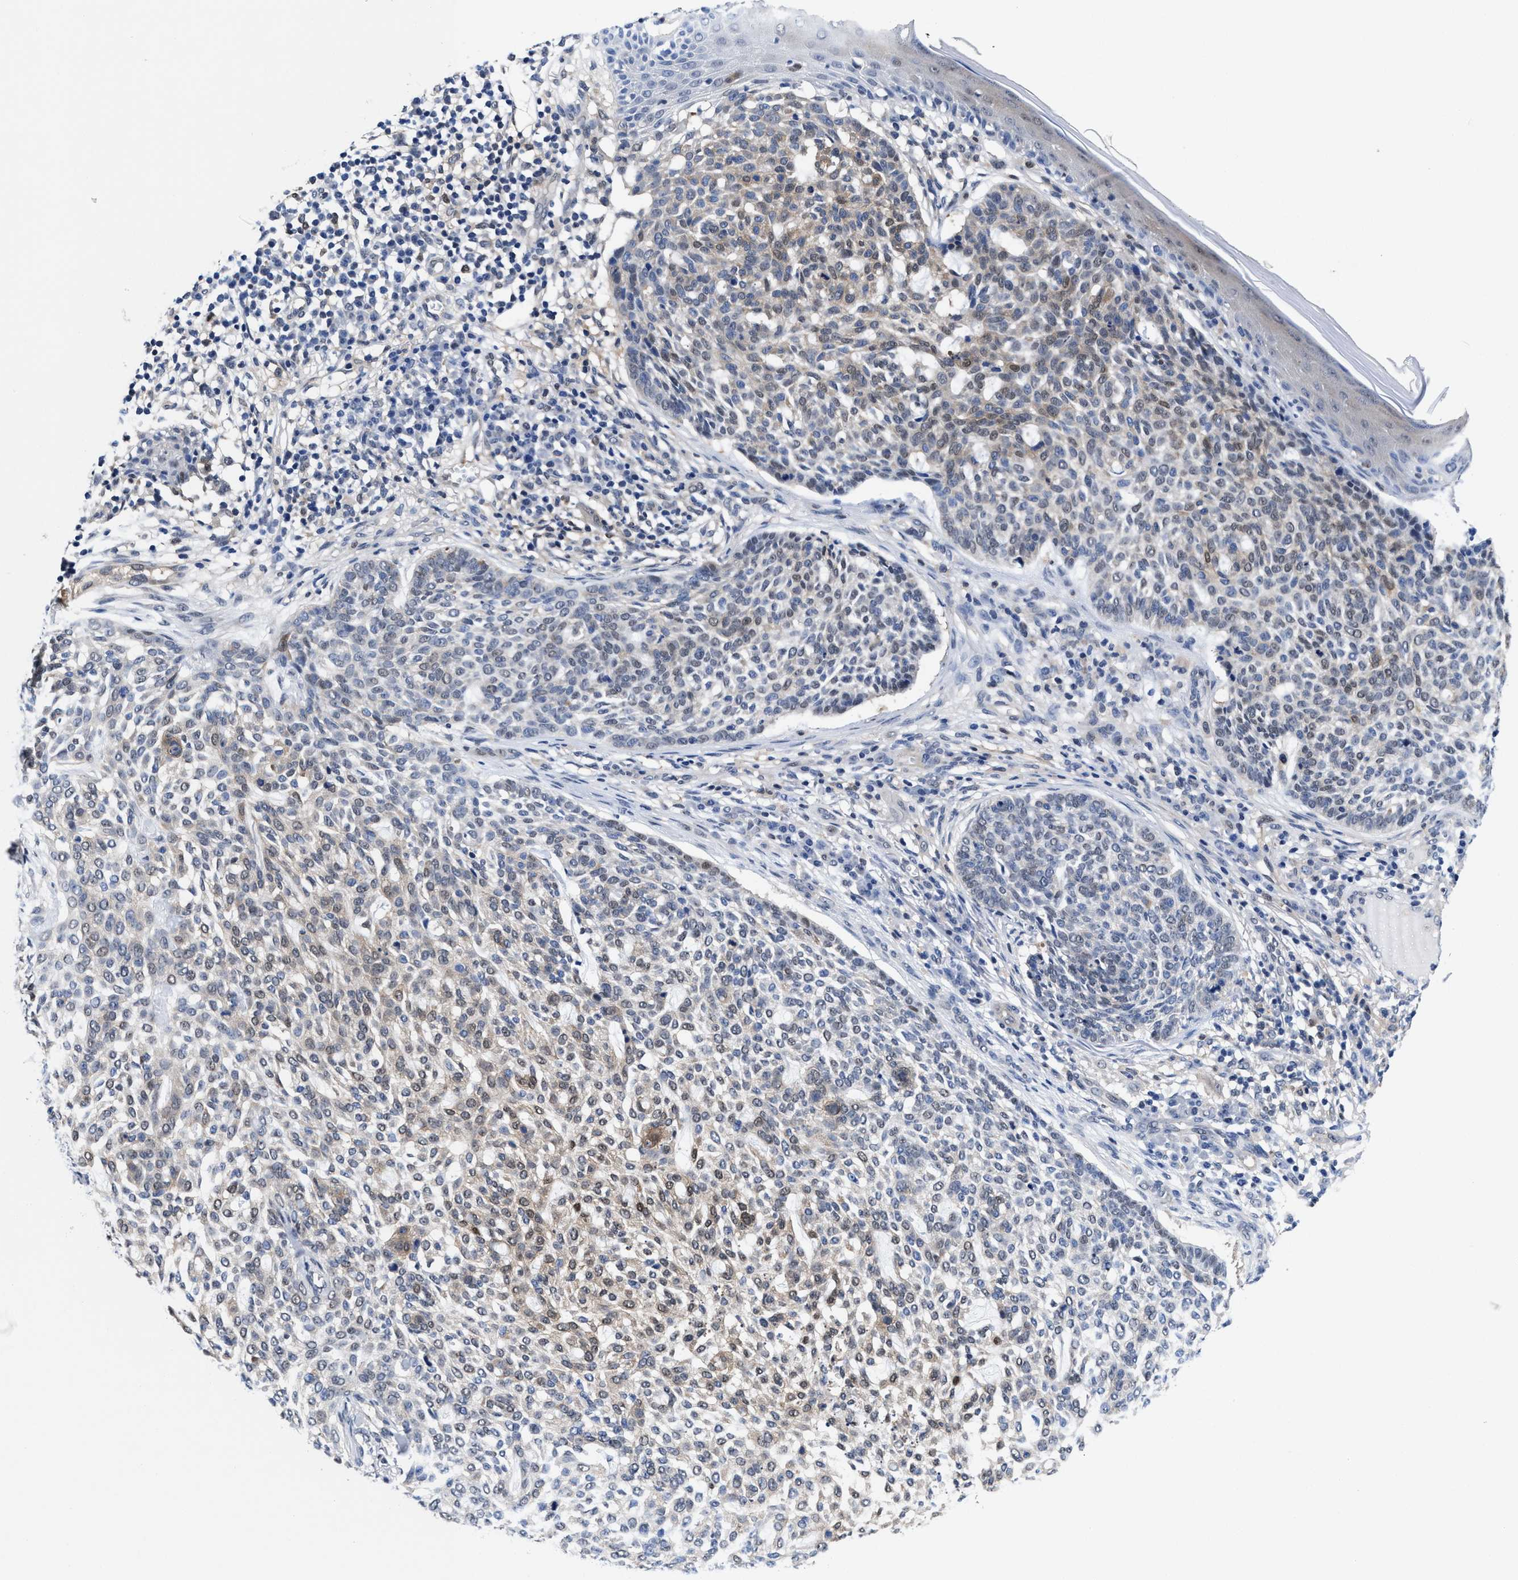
{"staining": {"intensity": "weak", "quantity": "25%-75%", "location": "cytoplasmic/membranous,nuclear"}, "tissue": "skin cancer", "cell_type": "Tumor cells", "image_type": "cancer", "snomed": [{"axis": "morphology", "description": "Basal cell carcinoma"}, {"axis": "topography", "description": "Skin"}], "caption": "The histopathology image displays a brown stain indicating the presence of a protein in the cytoplasmic/membranous and nuclear of tumor cells in skin basal cell carcinoma.", "gene": "ACLY", "patient": {"sex": "female", "age": 64}}